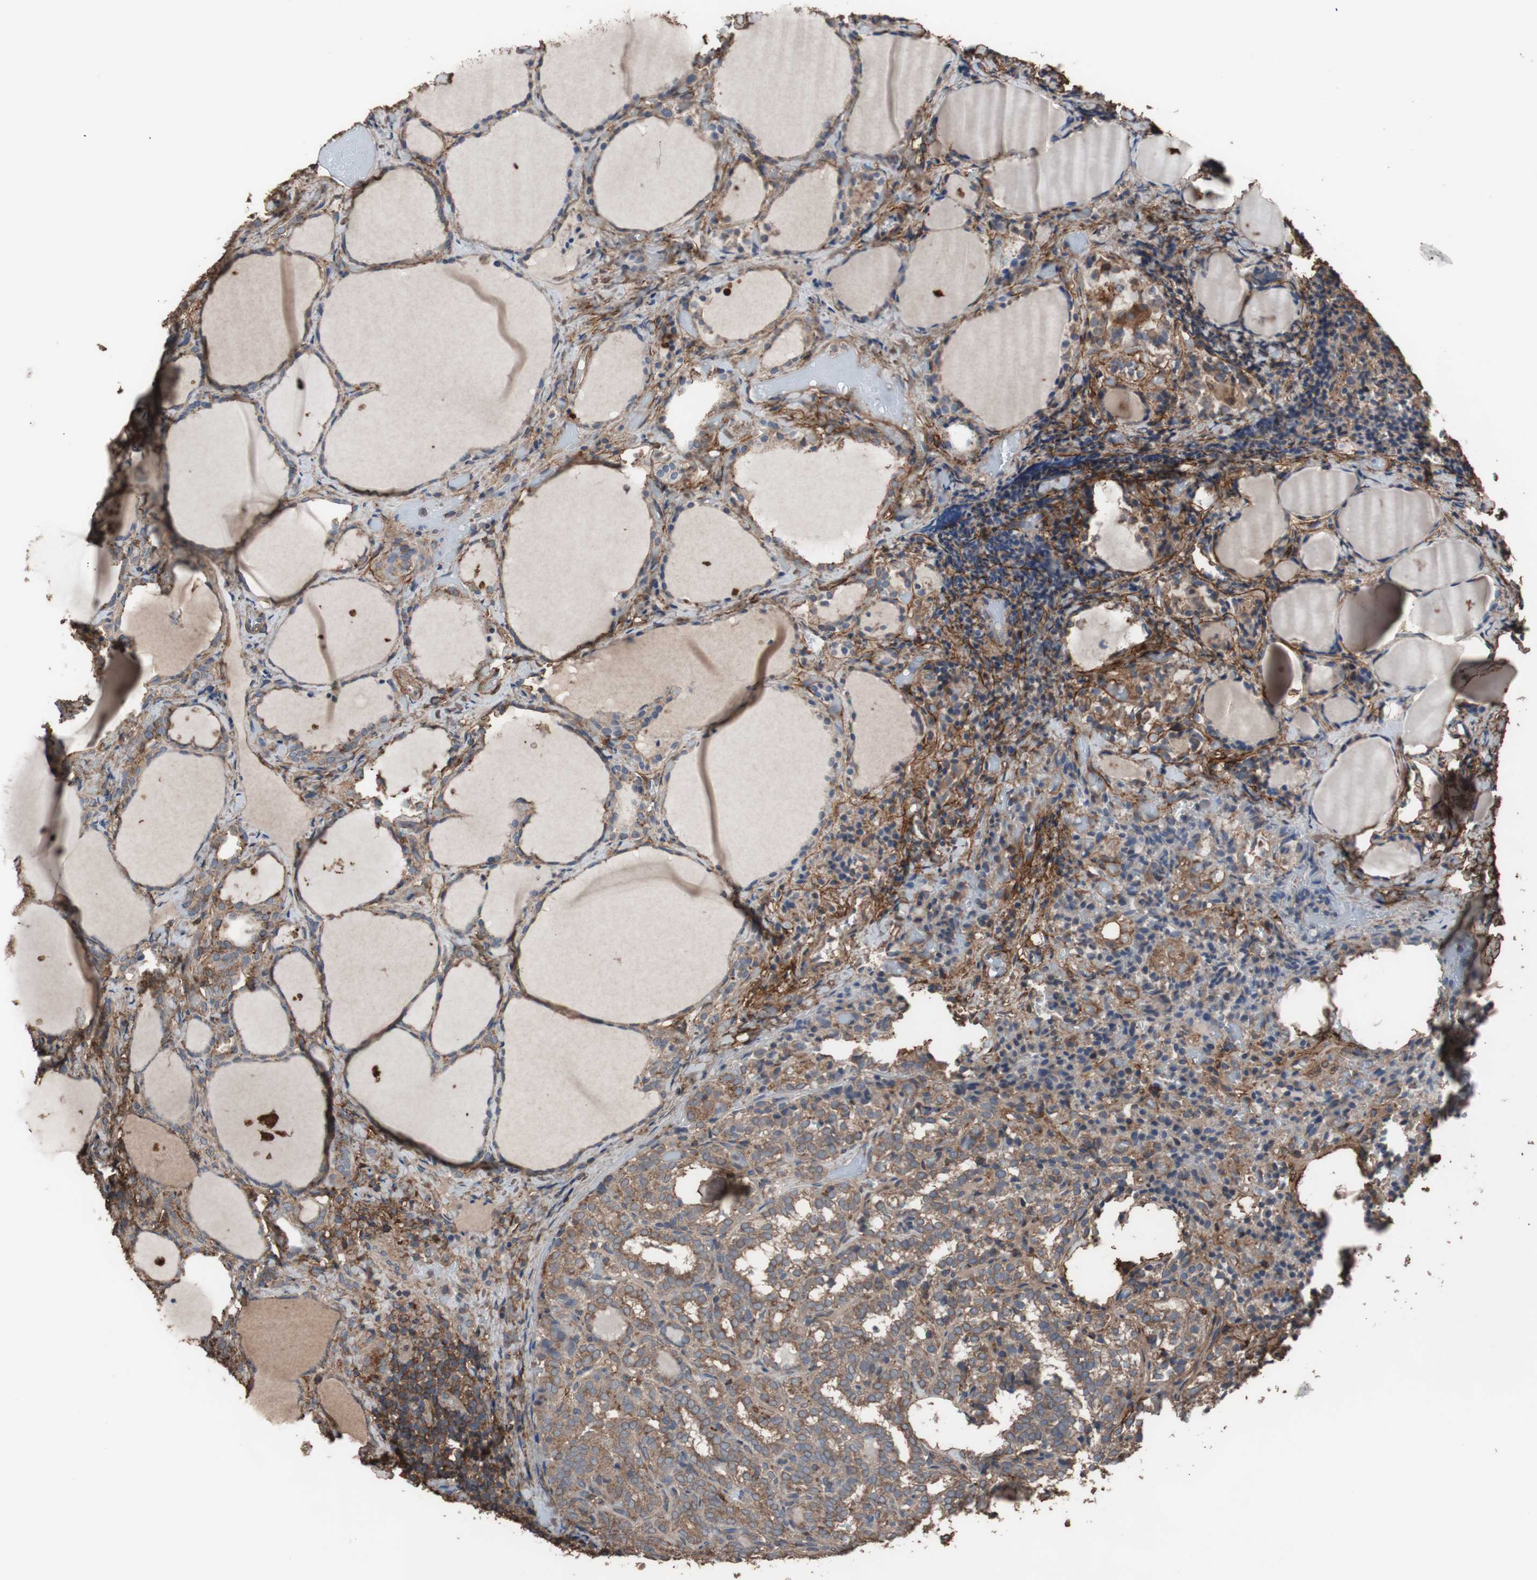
{"staining": {"intensity": "moderate", "quantity": ">75%", "location": "cytoplasmic/membranous"}, "tissue": "thyroid cancer", "cell_type": "Tumor cells", "image_type": "cancer", "snomed": [{"axis": "morphology", "description": "Normal tissue, NOS"}, {"axis": "morphology", "description": "Papillary adenocarcinoma, NOS"}, {"axis": "topography", "description": "Thyroid gland"}], "caption": "There is medium levels of moderate cytoplasmic/membranous expression in tumor cells of thyroid papillary adenocarcinoma, as demonstrated by immunohistochemical staining (brown color).", "gene": "COL6A2", "patient": {"sex": "female", "age": 30}}